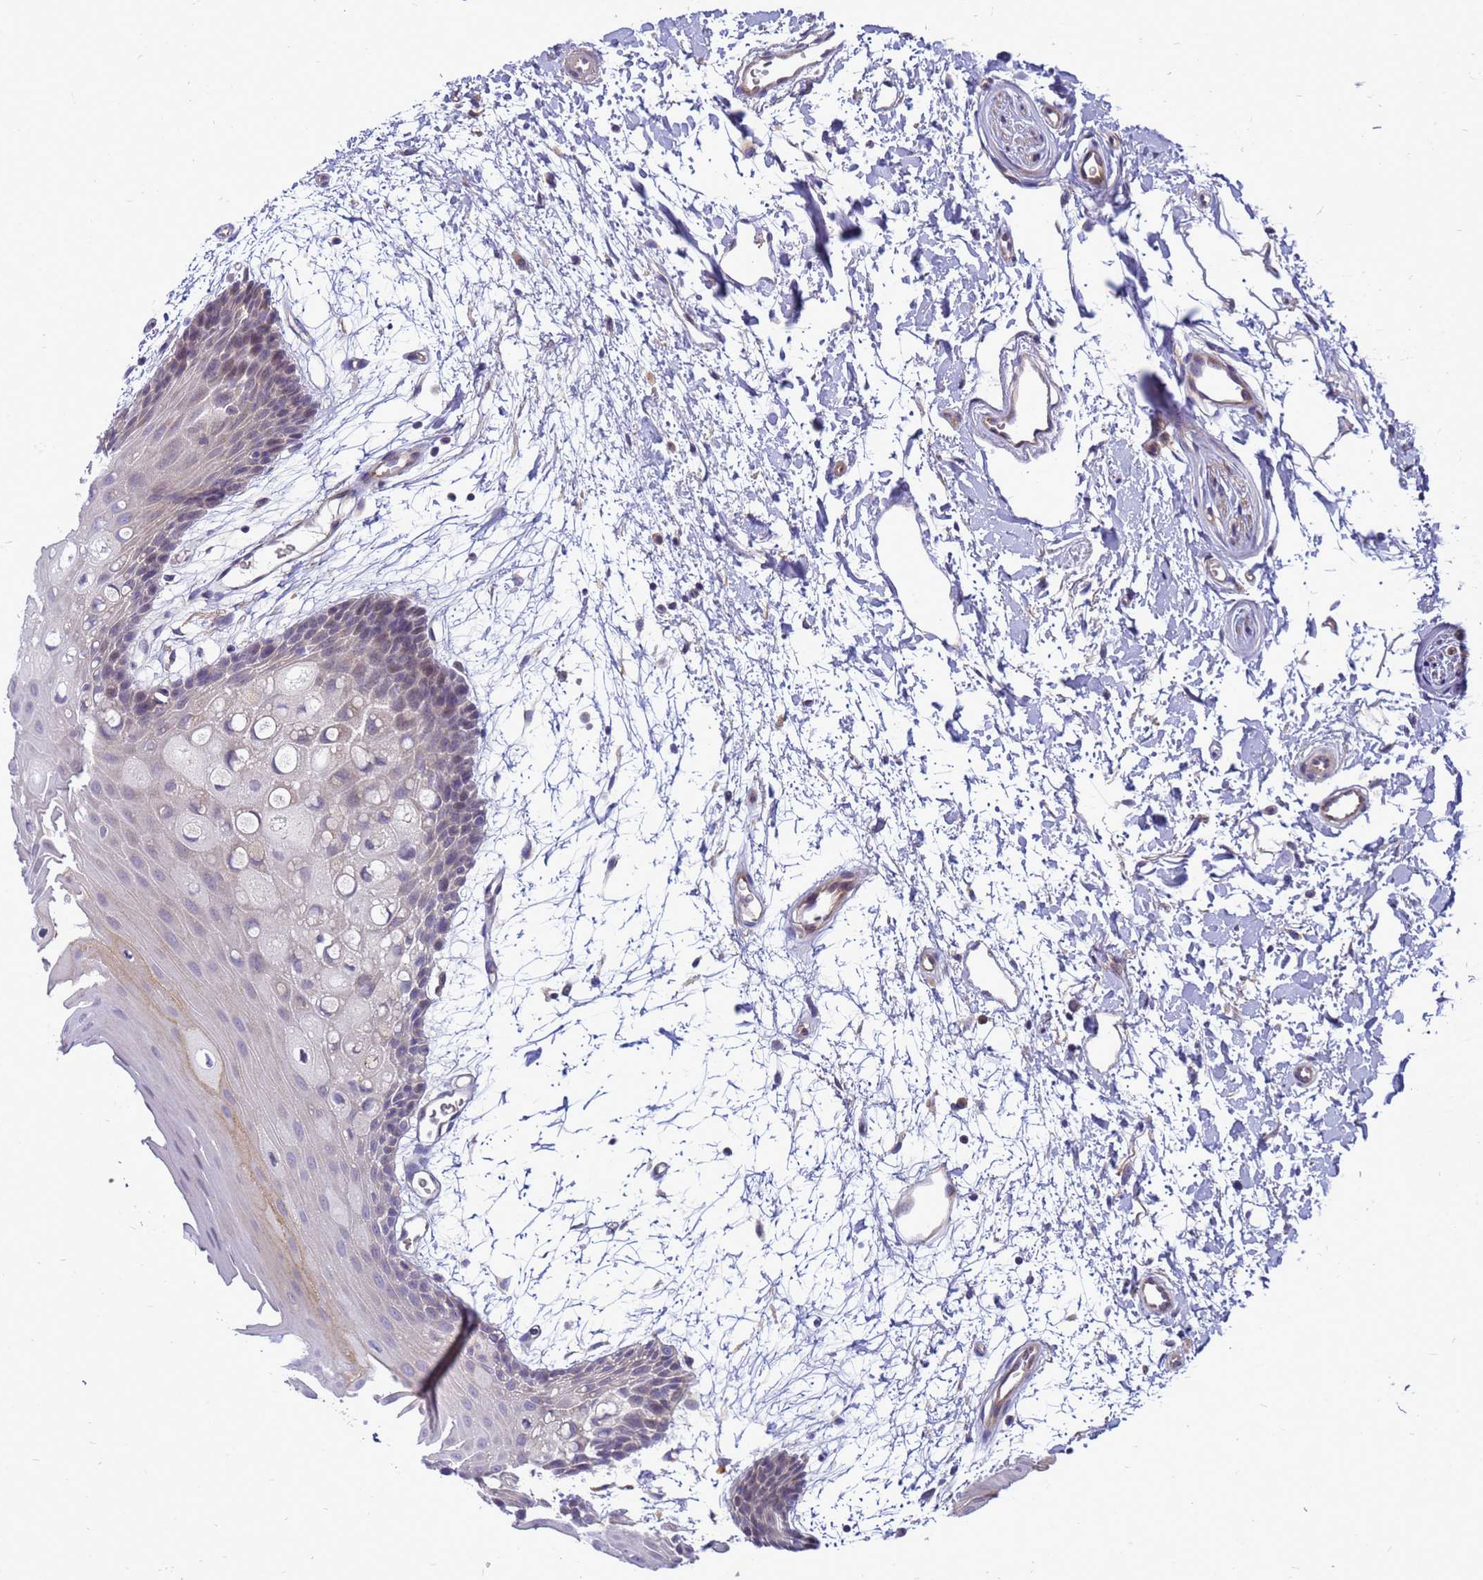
{"staining": {"intensity": "weak", "quantity": "<25%", "location": "cytoplasmic/membranous"}, "tissue": "oral mucosa", "cell_type": "Squamous epithelial cells", "image_type": "normal", "snomed": [{"axis": "morphology", "description": "Normal tissue, NOS"}, {"axis": "topography", "description": "Skeletal muscle"}, {"axis": "topography", "description": "Oral tissue"}, {"axis": "topography", "description": "Salivary gland"}, {"axis": "topography", "description": "Peripheral nerve tissue"}], "caption": "The immunohistochemistry (IHC) histopathology image has no significant expression in squamous epithelial cells of oral mucosa. (DAB immunohistochemistry (IHC) with hematoxylin counter stain).", "gene": "ENOPH1", "patient": {"sex": "male", "age": 54}}